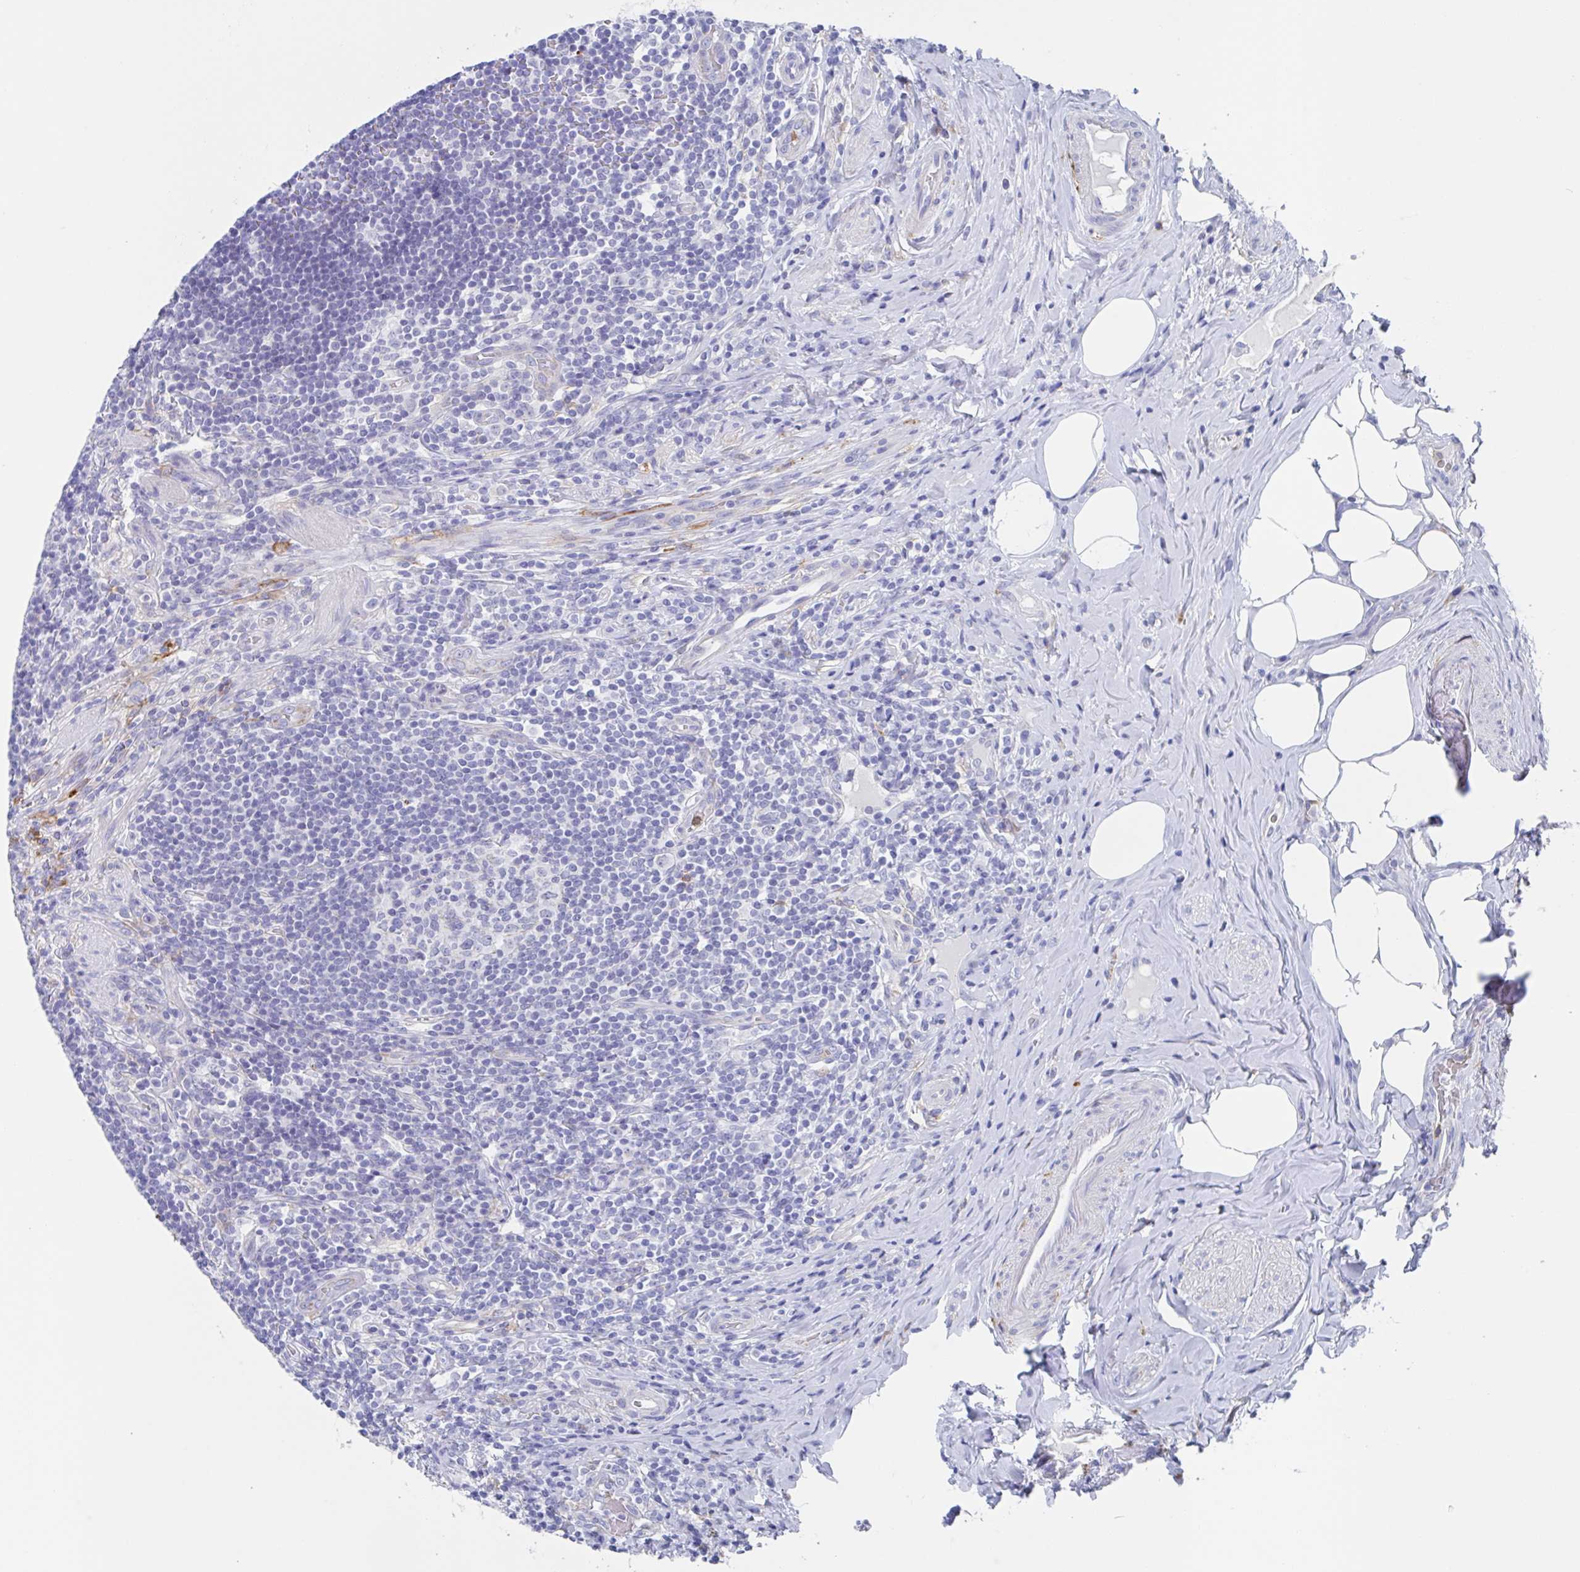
{"staining": {"intensity": "negative", "quantity": "none", "location": "none"}, "tissue": "appendix", "cell_type": "Glandular cells", "image_type": "normal", "snomed": [{"axis": "morphology", "description": "Normal tissue, NOS"}, {"axis": "topography", "description": "Appendix"}], "caption": "DAB (3,3'-diaminobenzidine) immunohistochemical staining of unremarkable human appendix exhibits no significant staining in glandular cells.", "gene": "FCGR3A", "patient": {"sex": "female", "age": 43}}